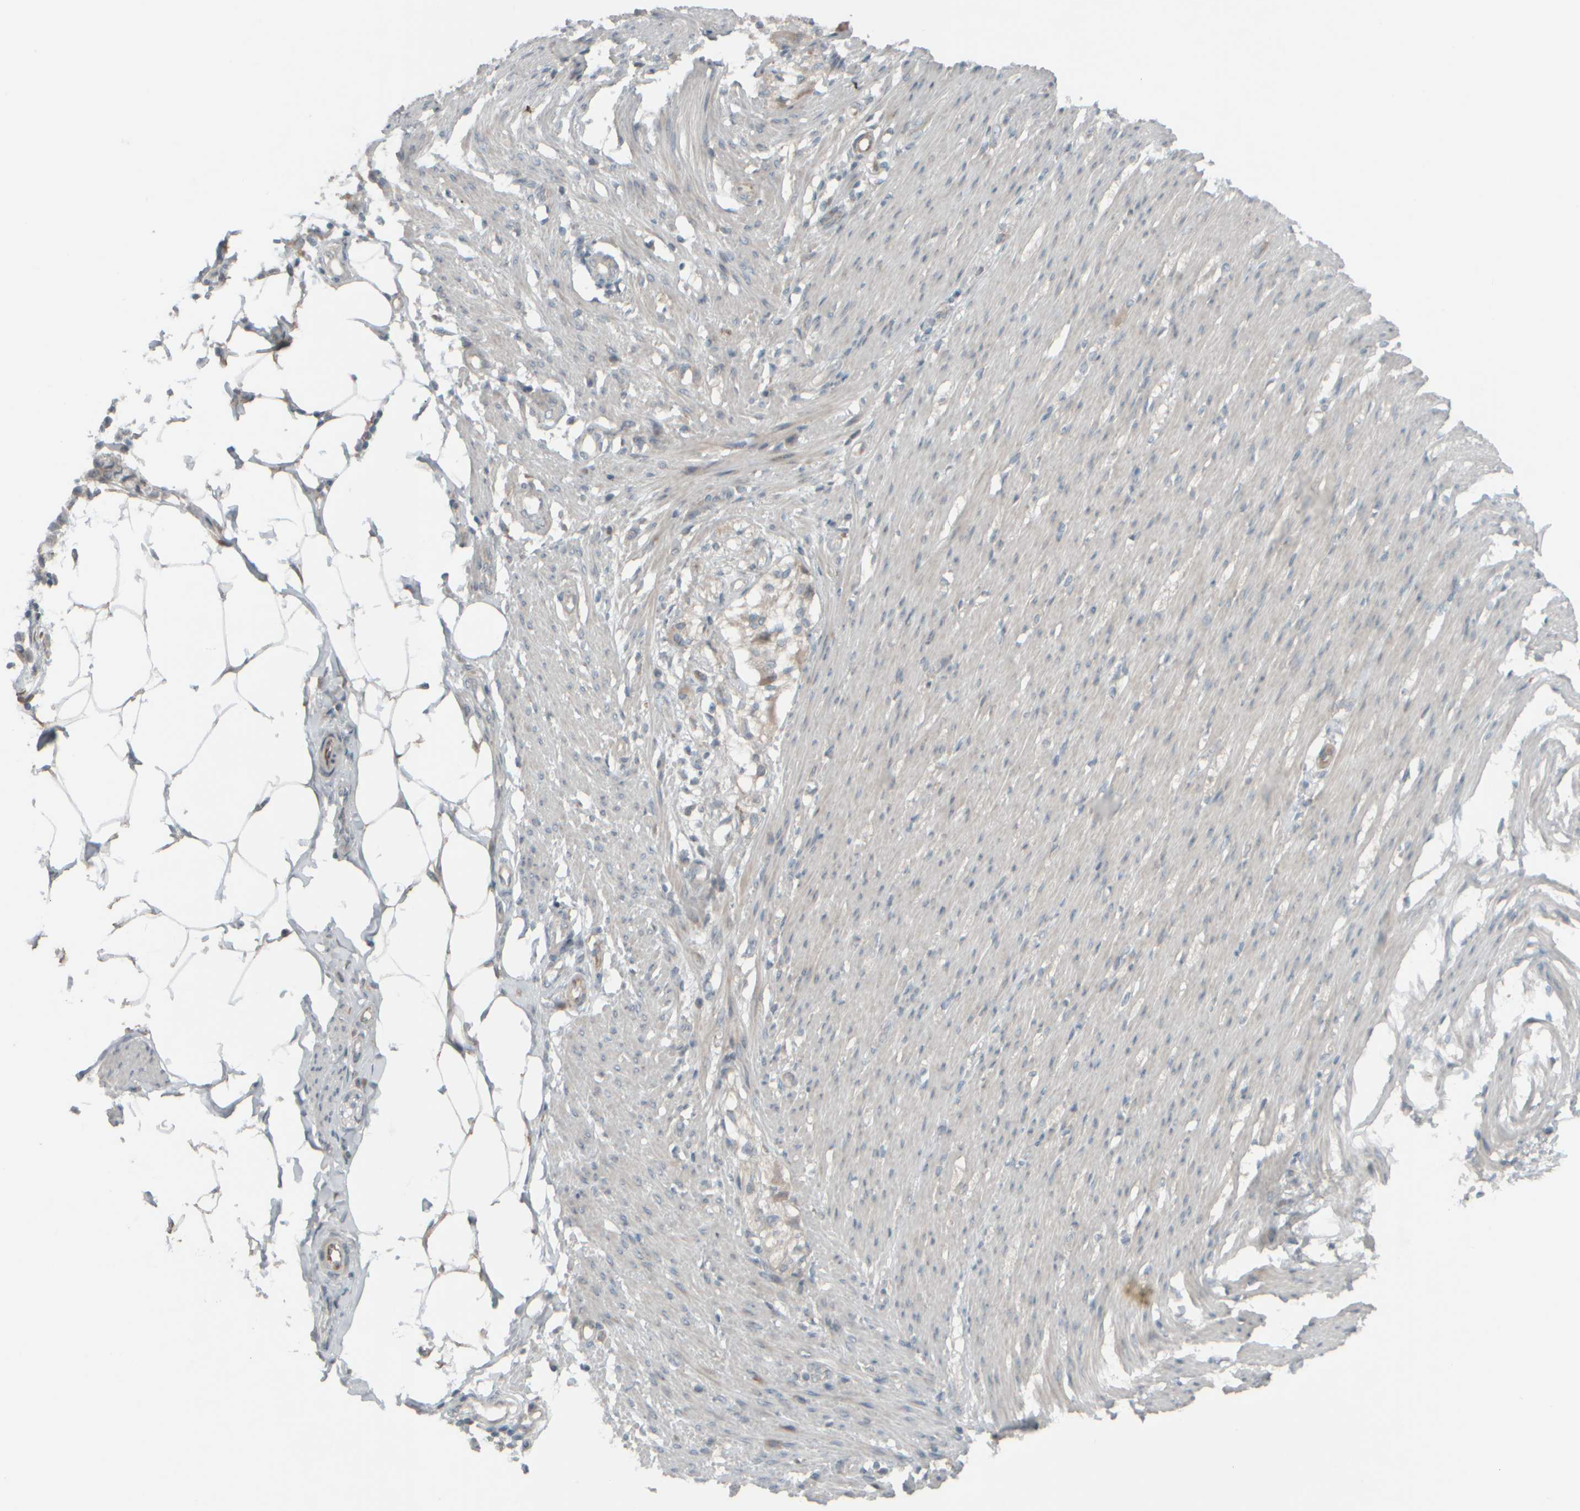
{"staining": {"intensity": "weak", "quantity": "25%-75%", "location": "cytoplasmic/membranous"}, "tissue": "smooth muscle", "cell_type": "Smooth muscle cells", "image_type": "normal", "snomed": [{"axis": "morphology", "description": "Normal tissue, NOS"}, {"axis": "morphology", "description": "Adenocarcinoma, NOS"}, {"axis": "topography", "description": "Smooth muscle"}, {"axis": "topography", "description": "Colon"}], "caption": "Smooth muscle cells demonstrate low levels of weak cytoplasmic/membranous positivity in approximately 25%-75% of cells in unremarkable human smooth muscle.", "gene": "HGS", "patient": {"sex": "male", "age": 14}}